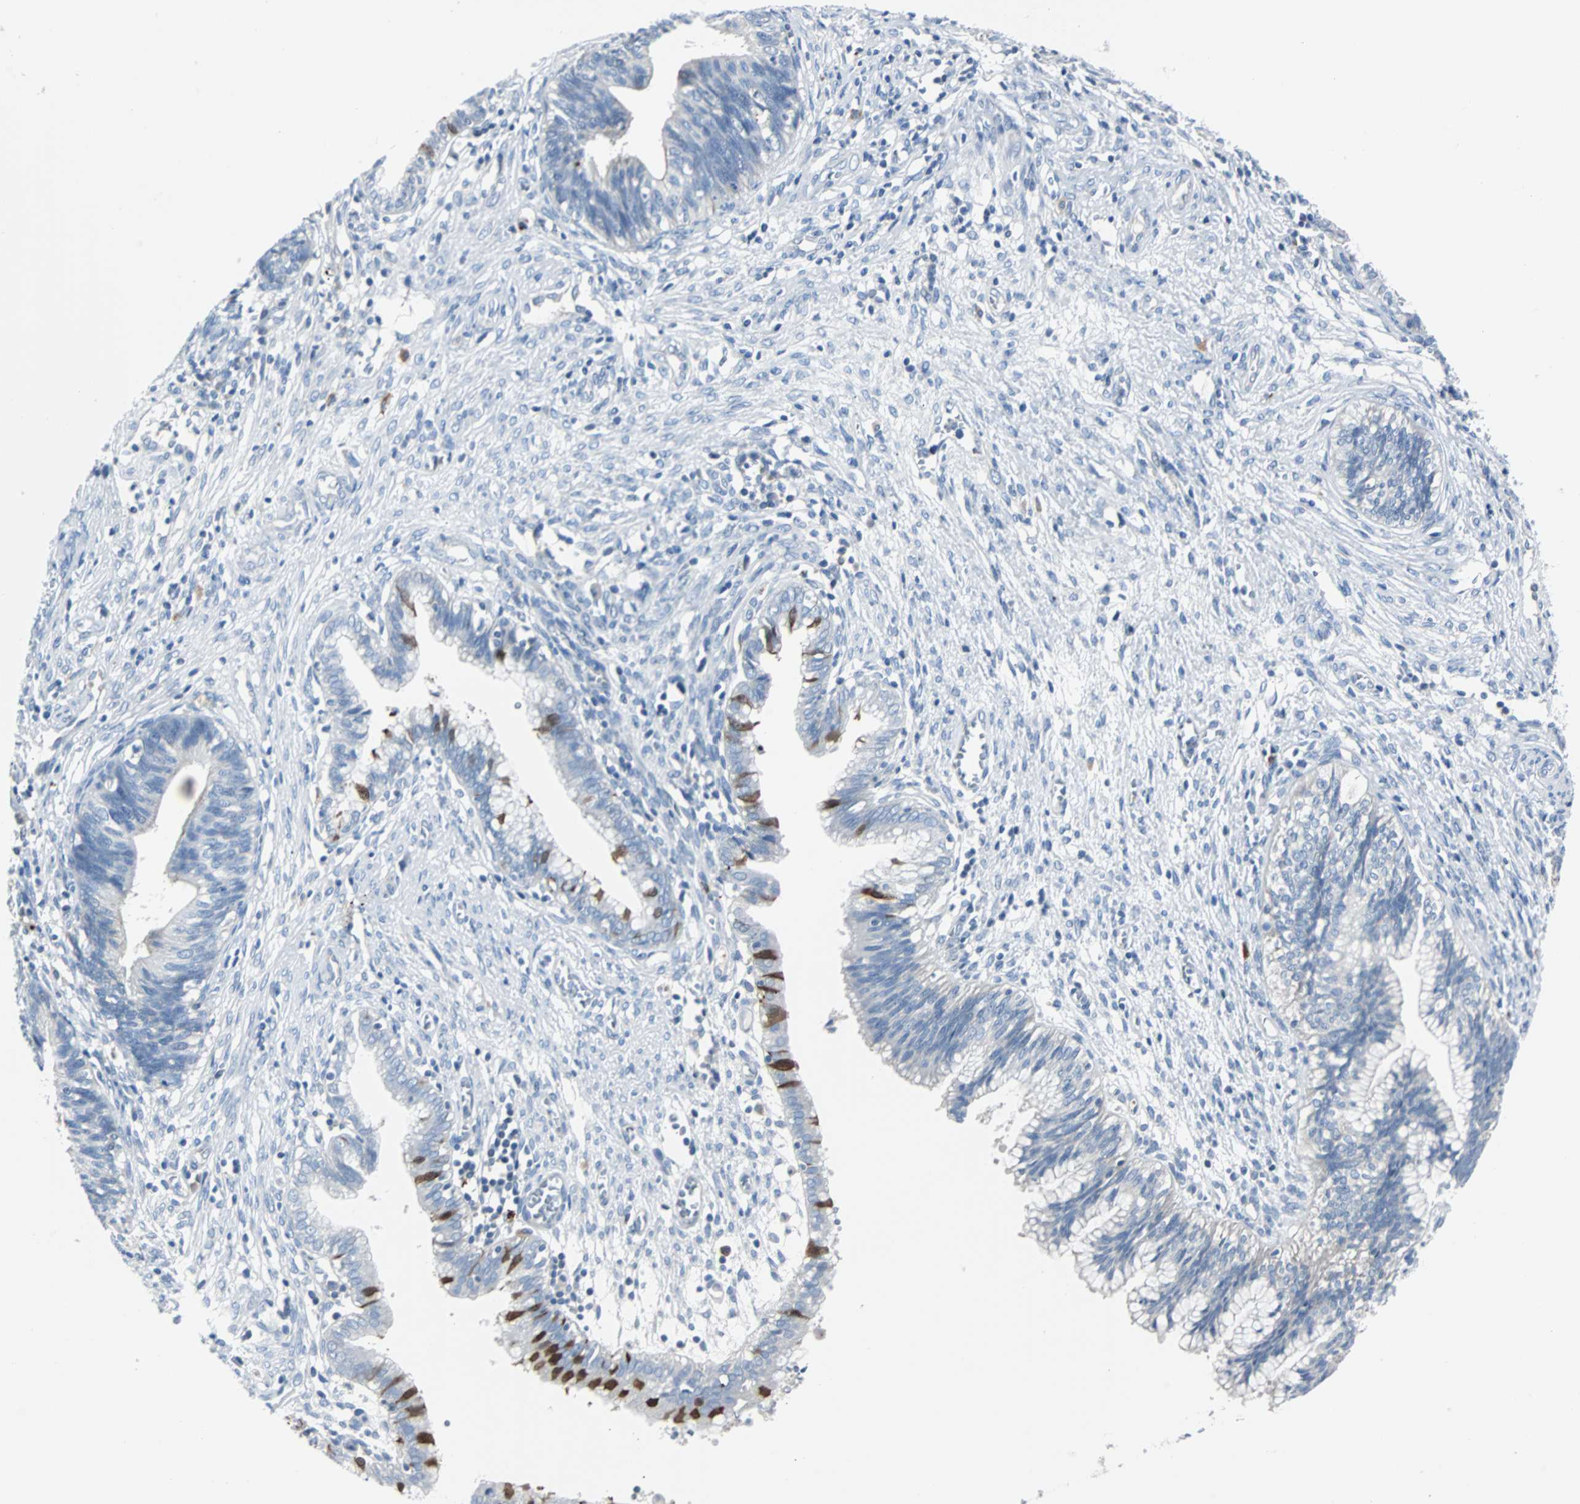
{"staining": {"intensity": "strong", "quantity": "<25%", "location": "cytoplasmic/membranous"}, "tissue": "cervical cancer", "cell_type": "Tumor cells", "image_type": "cancer", "snomed": [{"axis": "morphology", "description": "Adenocarcinoma, NOS"}, {"axis": "topography", "description": "Cervix"}], "caption": "Immunohistochemical staining of adenocarcinoma (cervical) displays medium levels of strong cytoplasmic/membranous expression in about <25% of tumor cells.", "gene": "RASA1", "patient": {"sex": "female", "age": 44}}